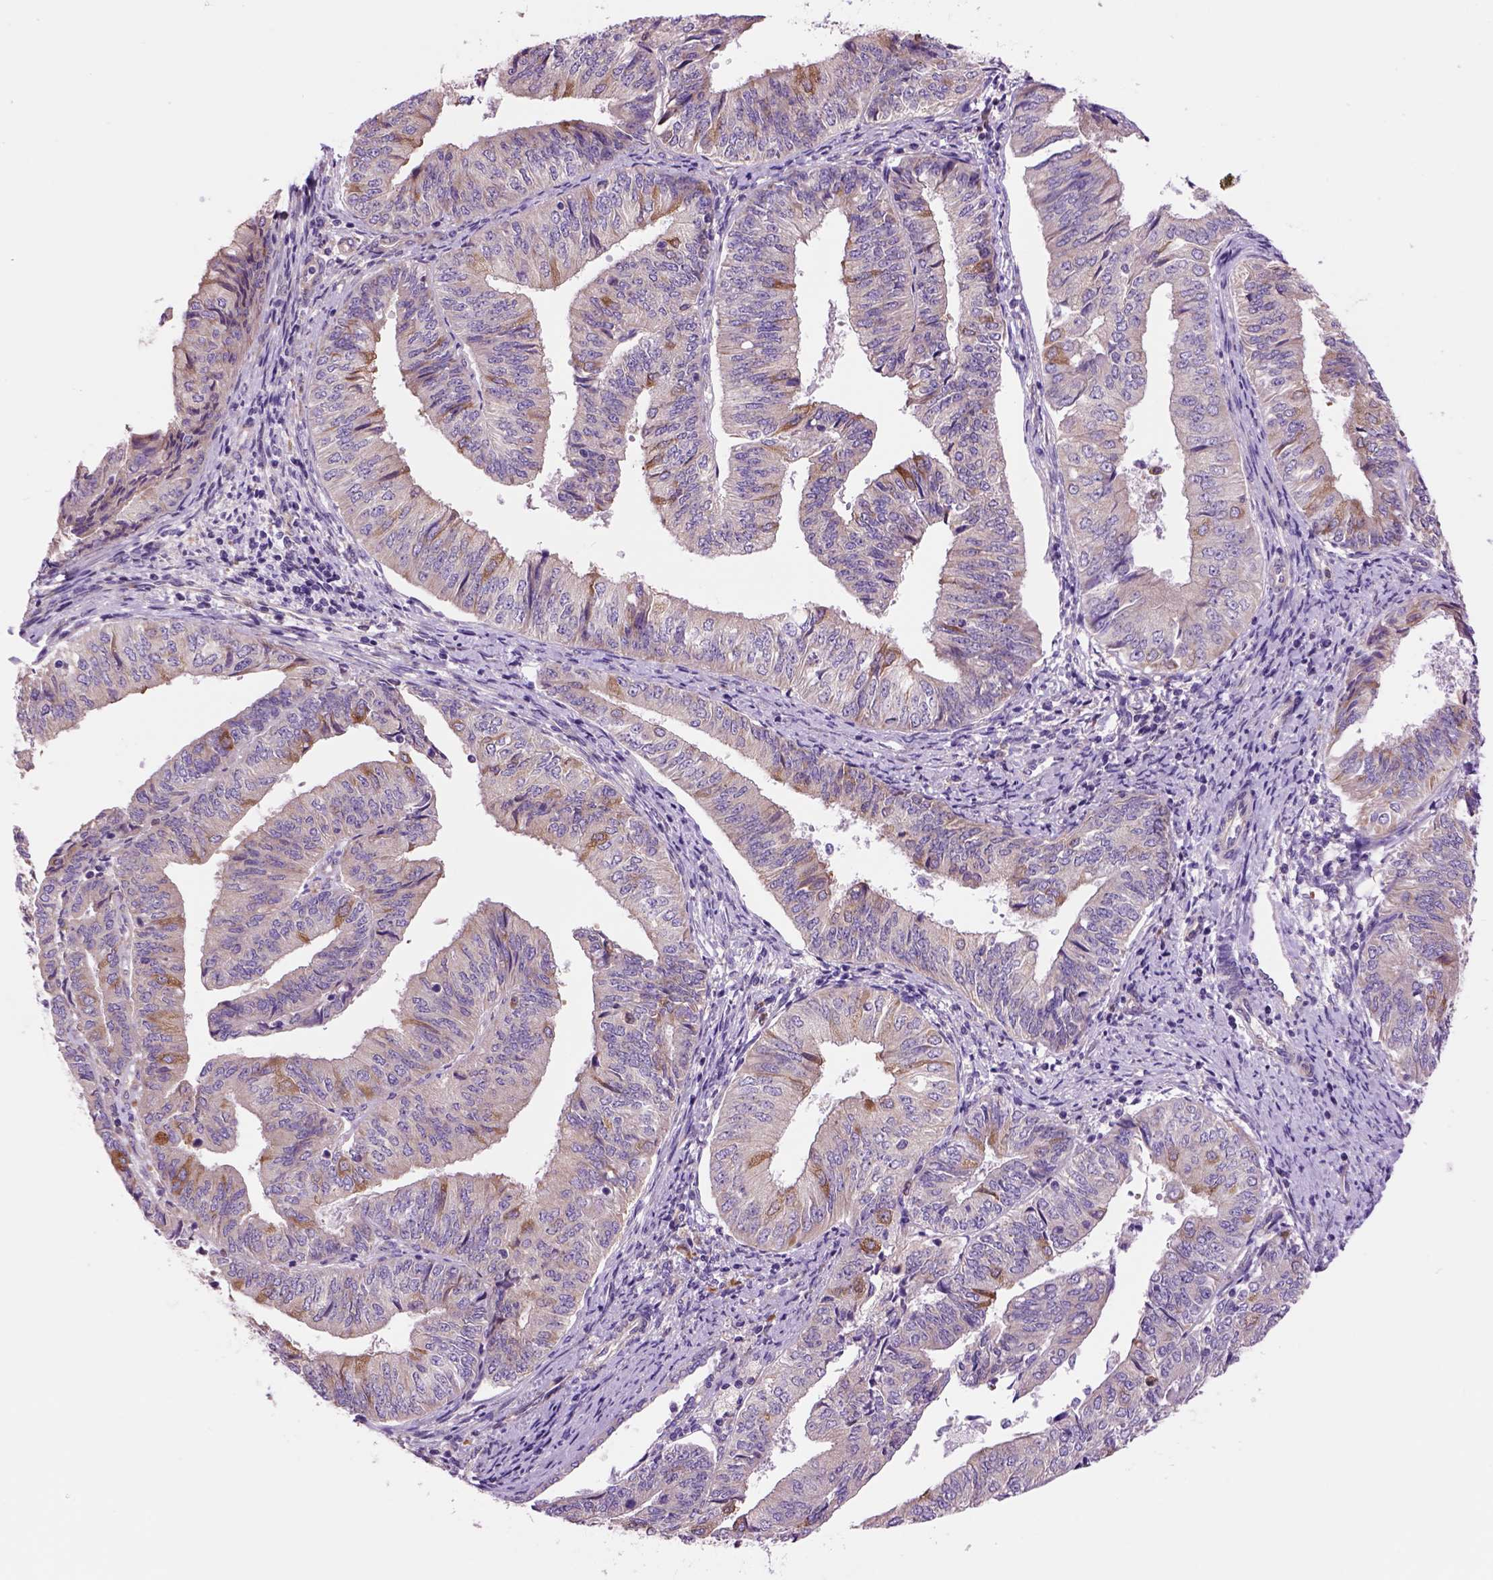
{"staining": {"intensity": "moderate", "quantity": "<25%", "location": "cytoplasmic/membranous"}, "tissue": "endometrial cancer", "cell_type": "Tumor cells", "image_type": "cancer", "snomed": [{"axis": "morphology", "description": "Adenocarcinoma, NOS"}, {"axis": "topography", "description": "Endometrium"}], "caption": "Approximately <25% of tumor cells in human adenocarcinoma (endometrial) show moderate cytoplasmic/membranous protein staining as visualized by brown immunohistochemical staining.", "gene": "PIAS3", "patient": {"sex": "female", "age": 58}}